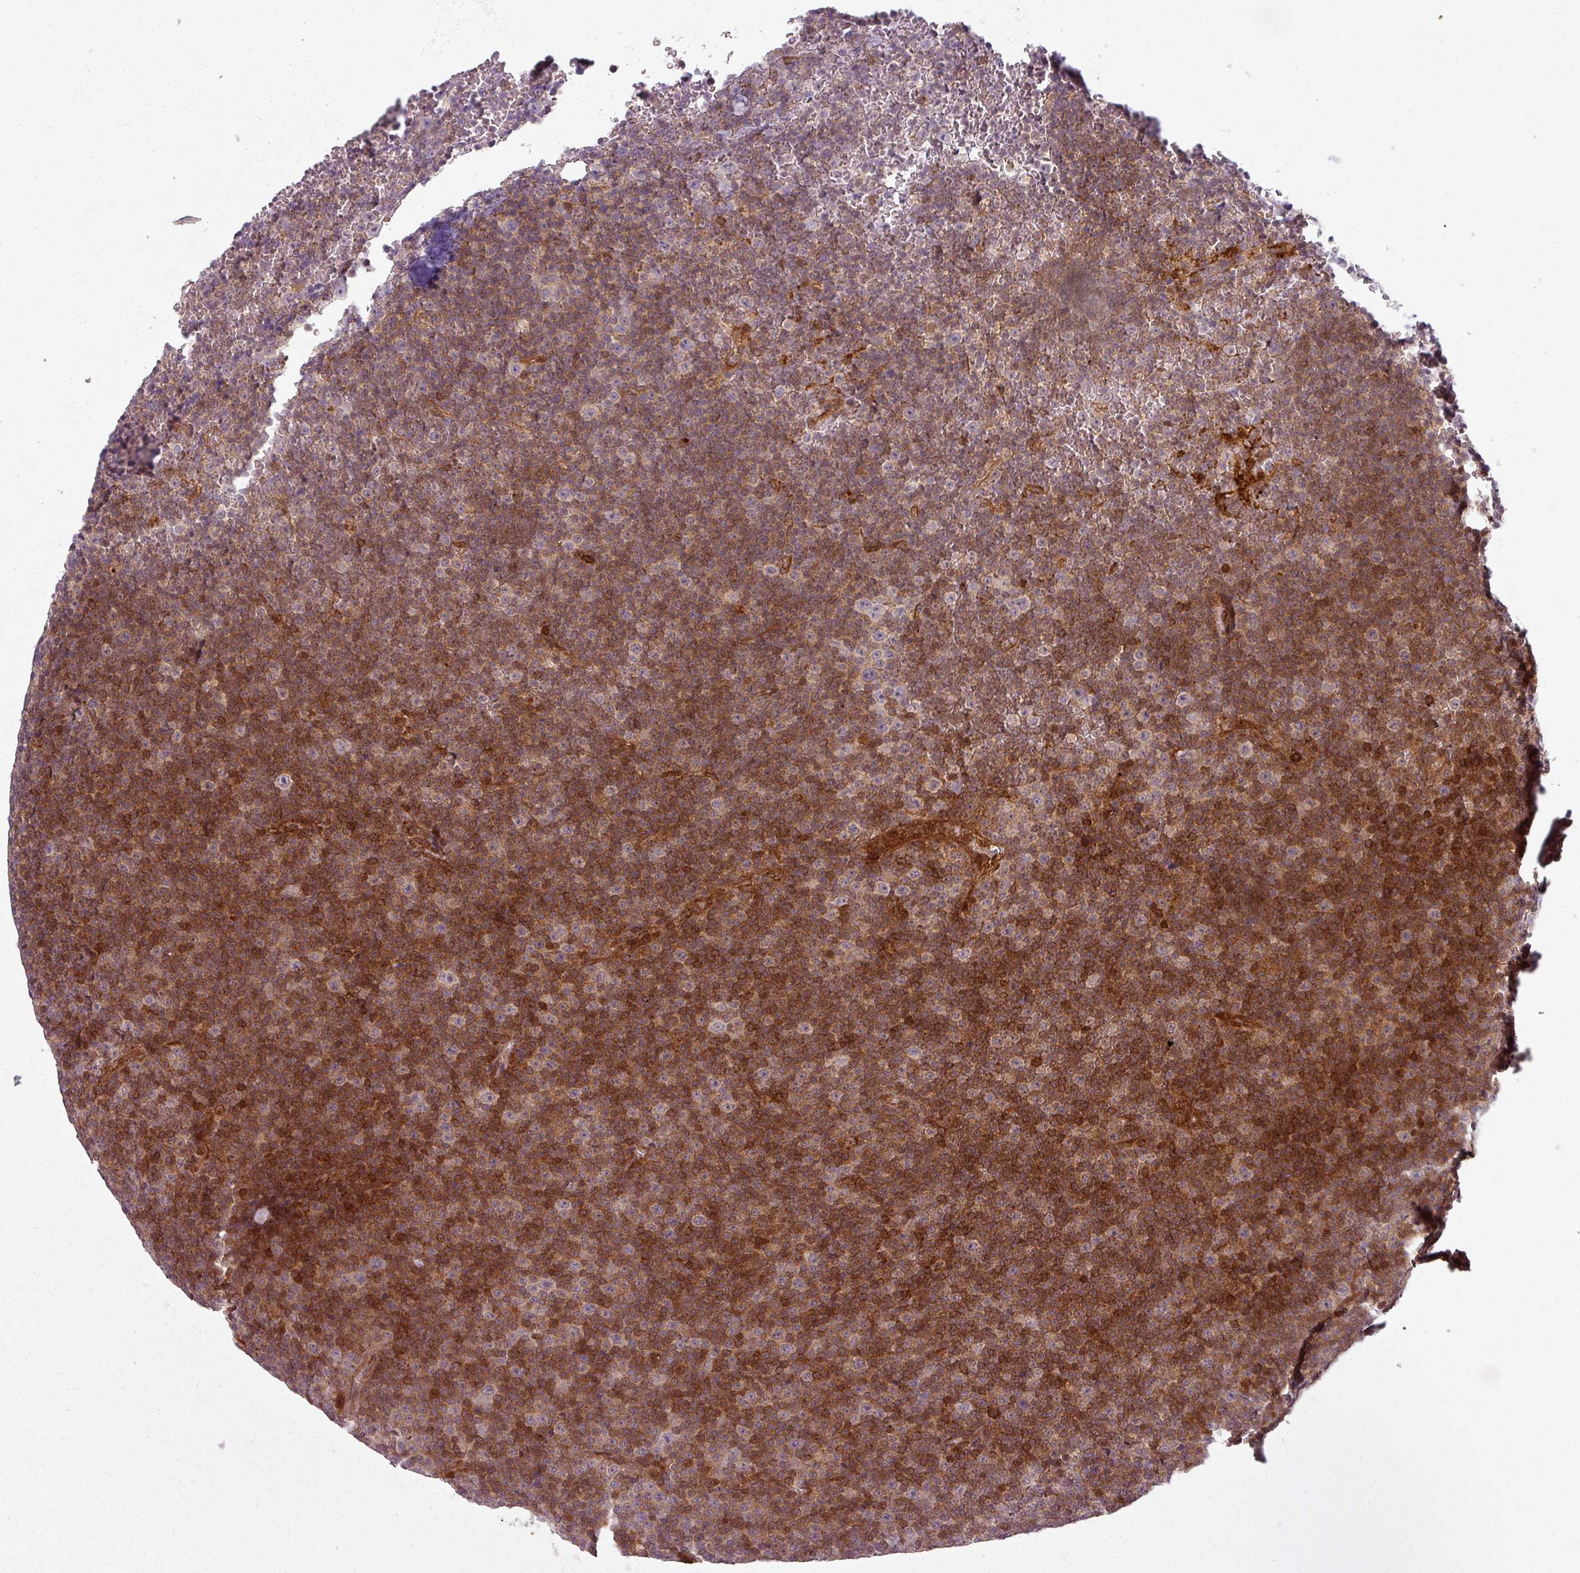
{"staining": {"intensity": "moderate", "quantity": "25%-75%", "location": "cytoplasmic/membranous"}, "tissue": "lymphoma", "cell_type": "Tumor cells", "image_type": "cancer", "snomed": [{"axis": "morphology", "description": "Malignant lymphoma, non-Hodgkin's type, Low grade"}, {"axis": "topography", "description": "Lymph node"}], "caption": "Low-grade malignant lymphoma, non-Hodgkin's type was stained to show a protein in brown. There is medium levels of moderate cytoplasmic/membranous staining in approximately 25%-75% of tumor cells.", "gene": "CLIC1", "patient": {"sex": "female", "age": 67}}